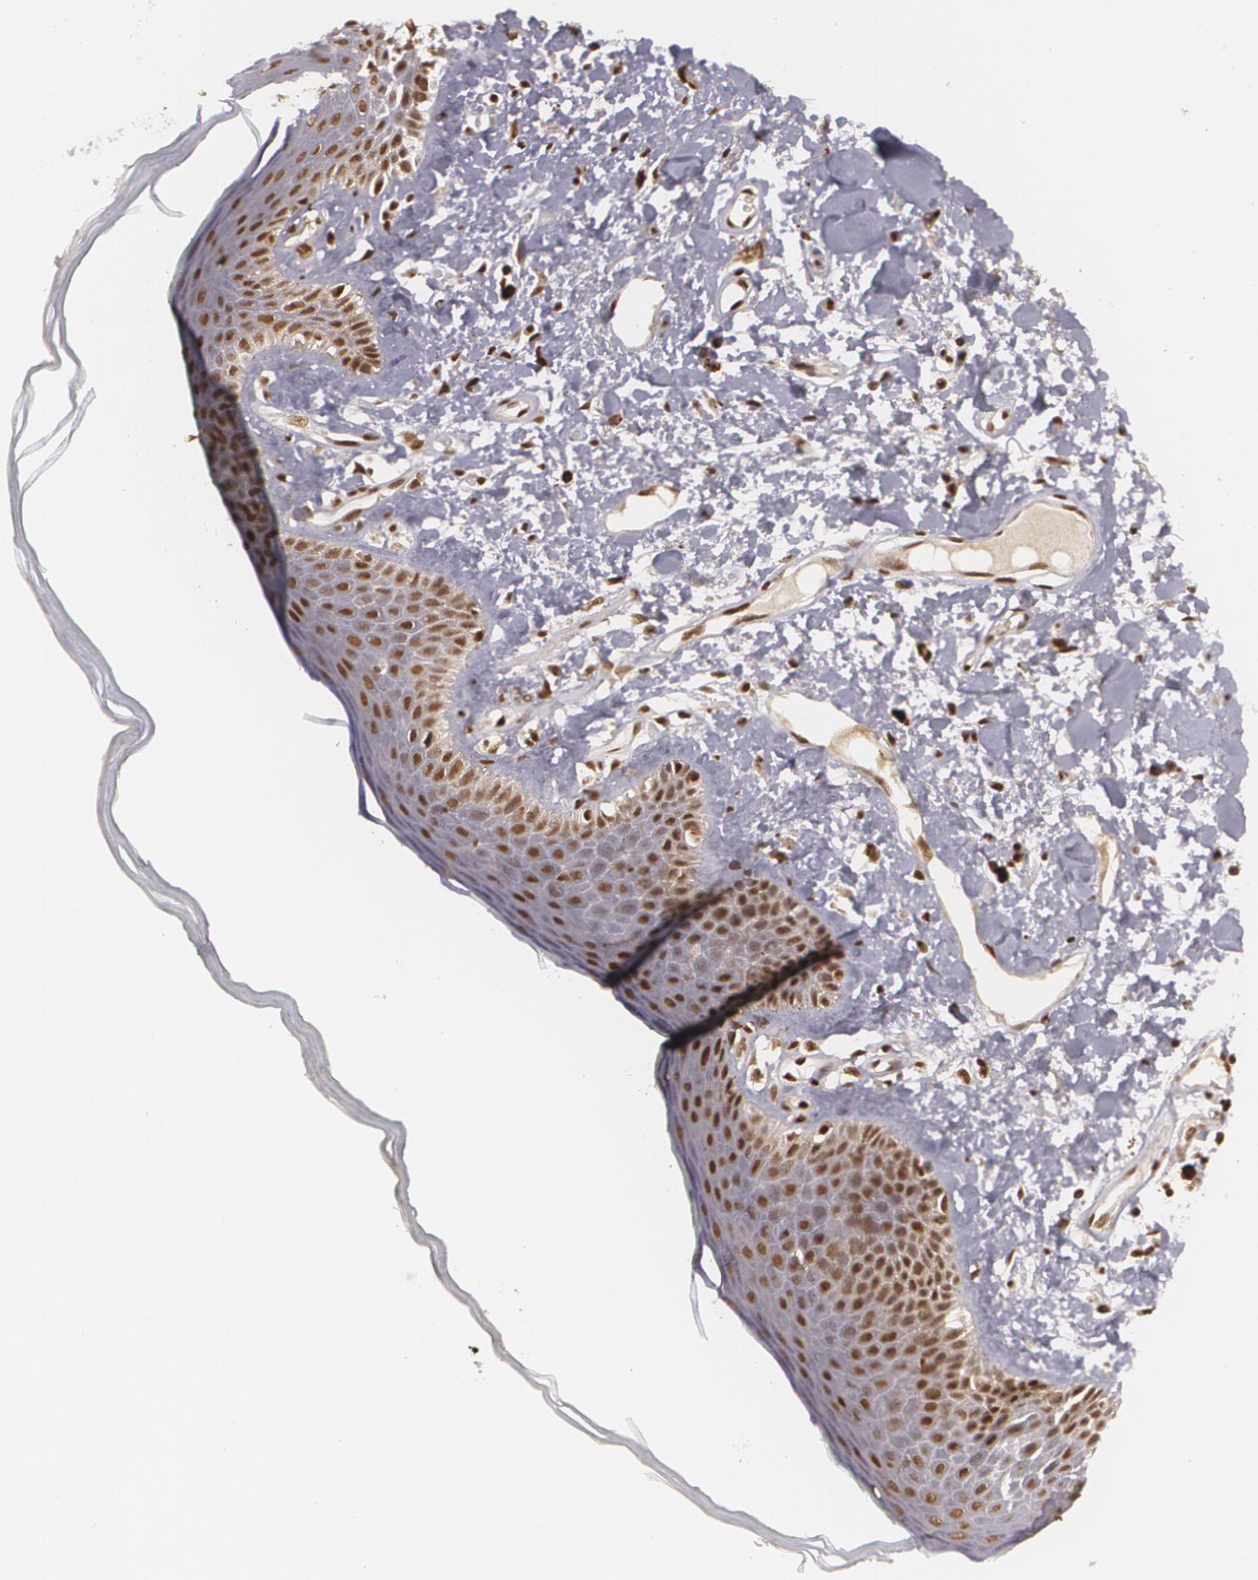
{"staining": {"intensity": "strong", "quantity": ">75%", "location": "nuclear"}, "tissue": "skin", "cell_type": "Epidermal cells", "image_type": "normal", "snomed": [{"axis": "morphology", "description": "Normal tissue, NOS"}, {"axis": "topography", "description": "Anal"}], "caption": "Benign skin exhibits strong nuclear staining in approximately >75% of epidermal cells, visualized by immunohistochemistry. Immunohistochemistry stains the protein of interest in brown and the nuclei are stained blue.", "gene": "RXRB", "patient": {"sex": "female", "age": 78}}